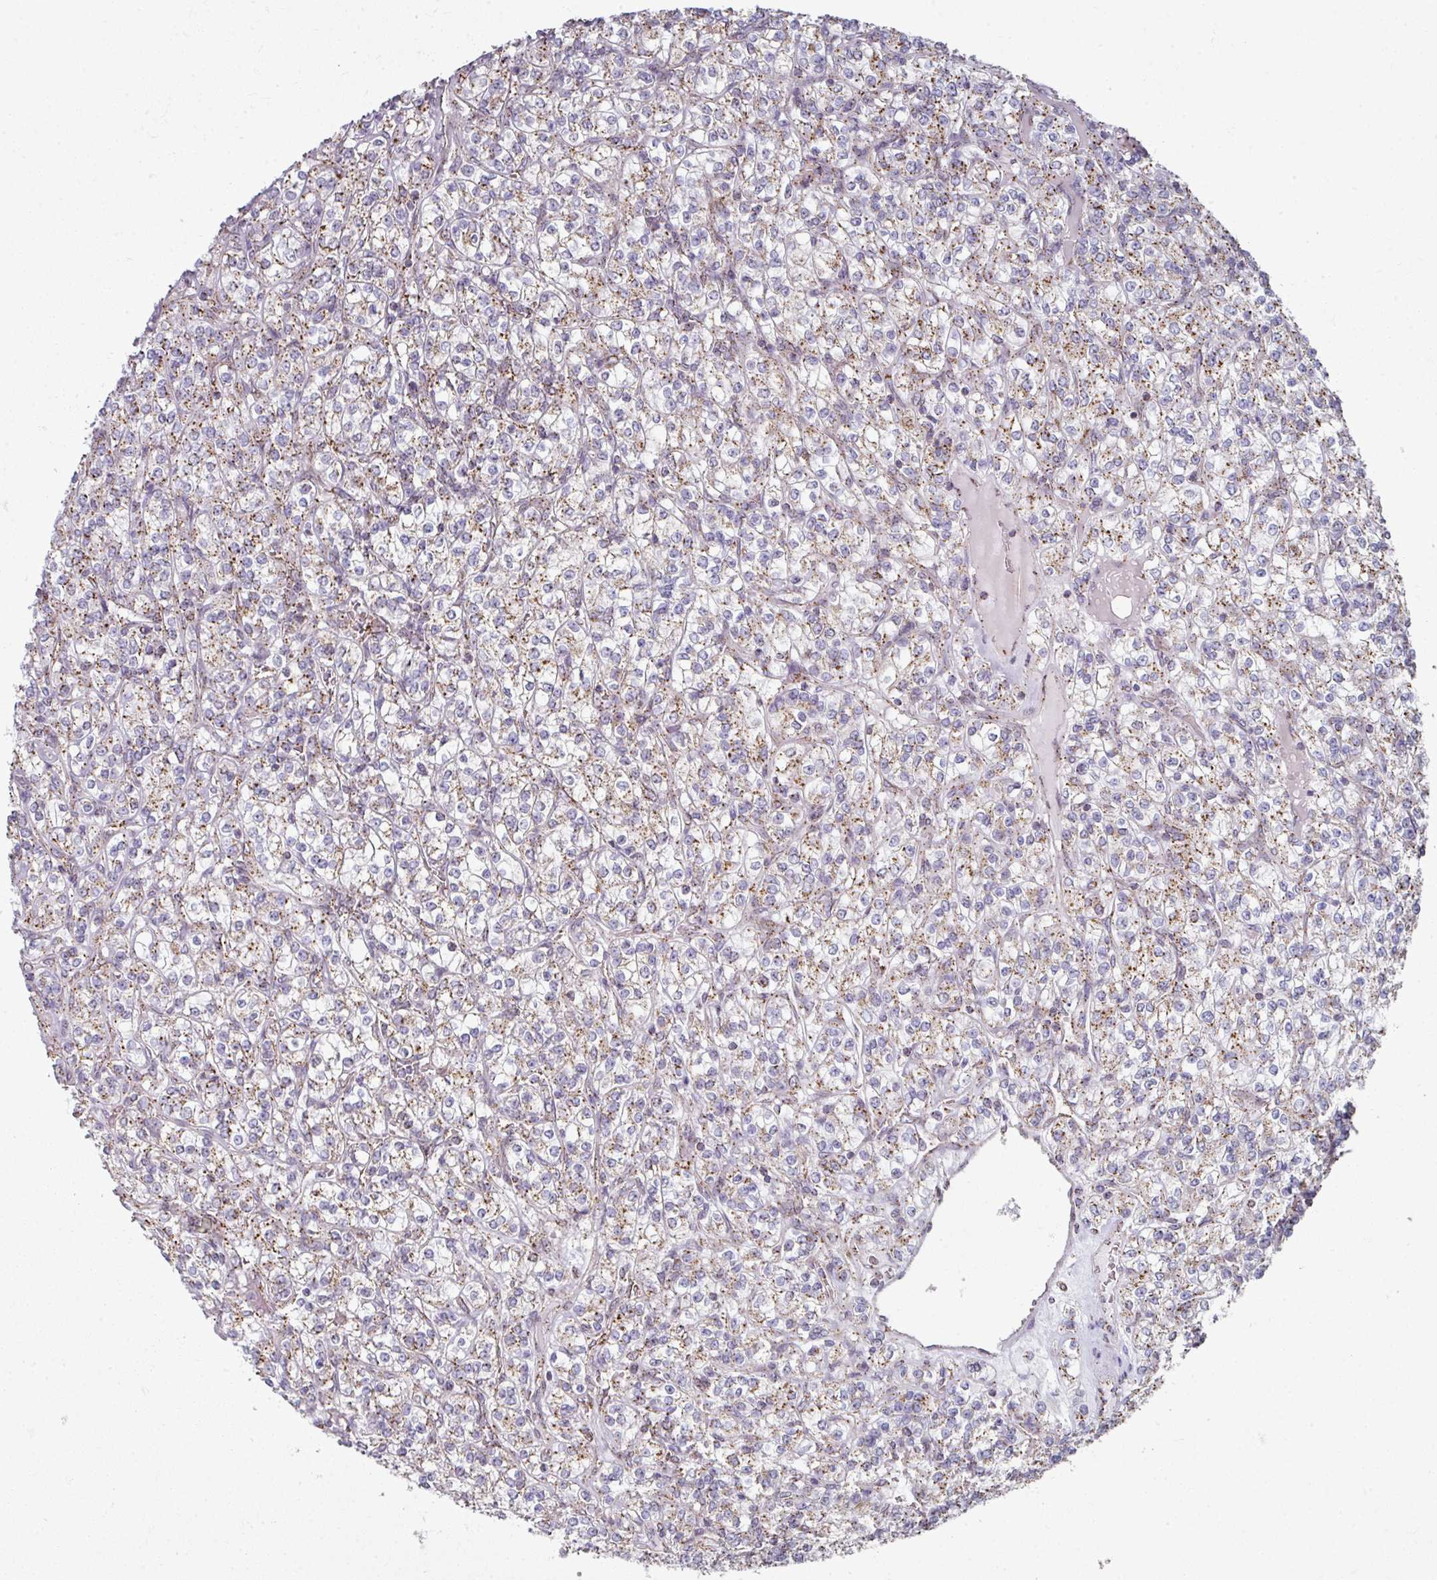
{"staining": {"intensity": "moderate", "quantity": ">75%", "location": "cytoplasmic/membranous"}, "tissue": "renal cancer", "cell_type": "Tumor cells", "image_type": "cancer", "snomed": [{"axis": "morphology", "description": "Adenocarcinoma, NOS"}, {"axis": "topography", "description": "Kidney"}], "caption": "IHC photomicrograph of neoplastic tissue: human adenocarcinoma (renal) stained using immunohistochemistry (IHC) shows medium levels of moderate protein expression localized specifically in the cytoplasmic/membranous of tumor cells, appearing as a cytoplasmic/membranous brown color.", "gene": "CCDC85B", "patient": {"sex": "male", "age": 77}}